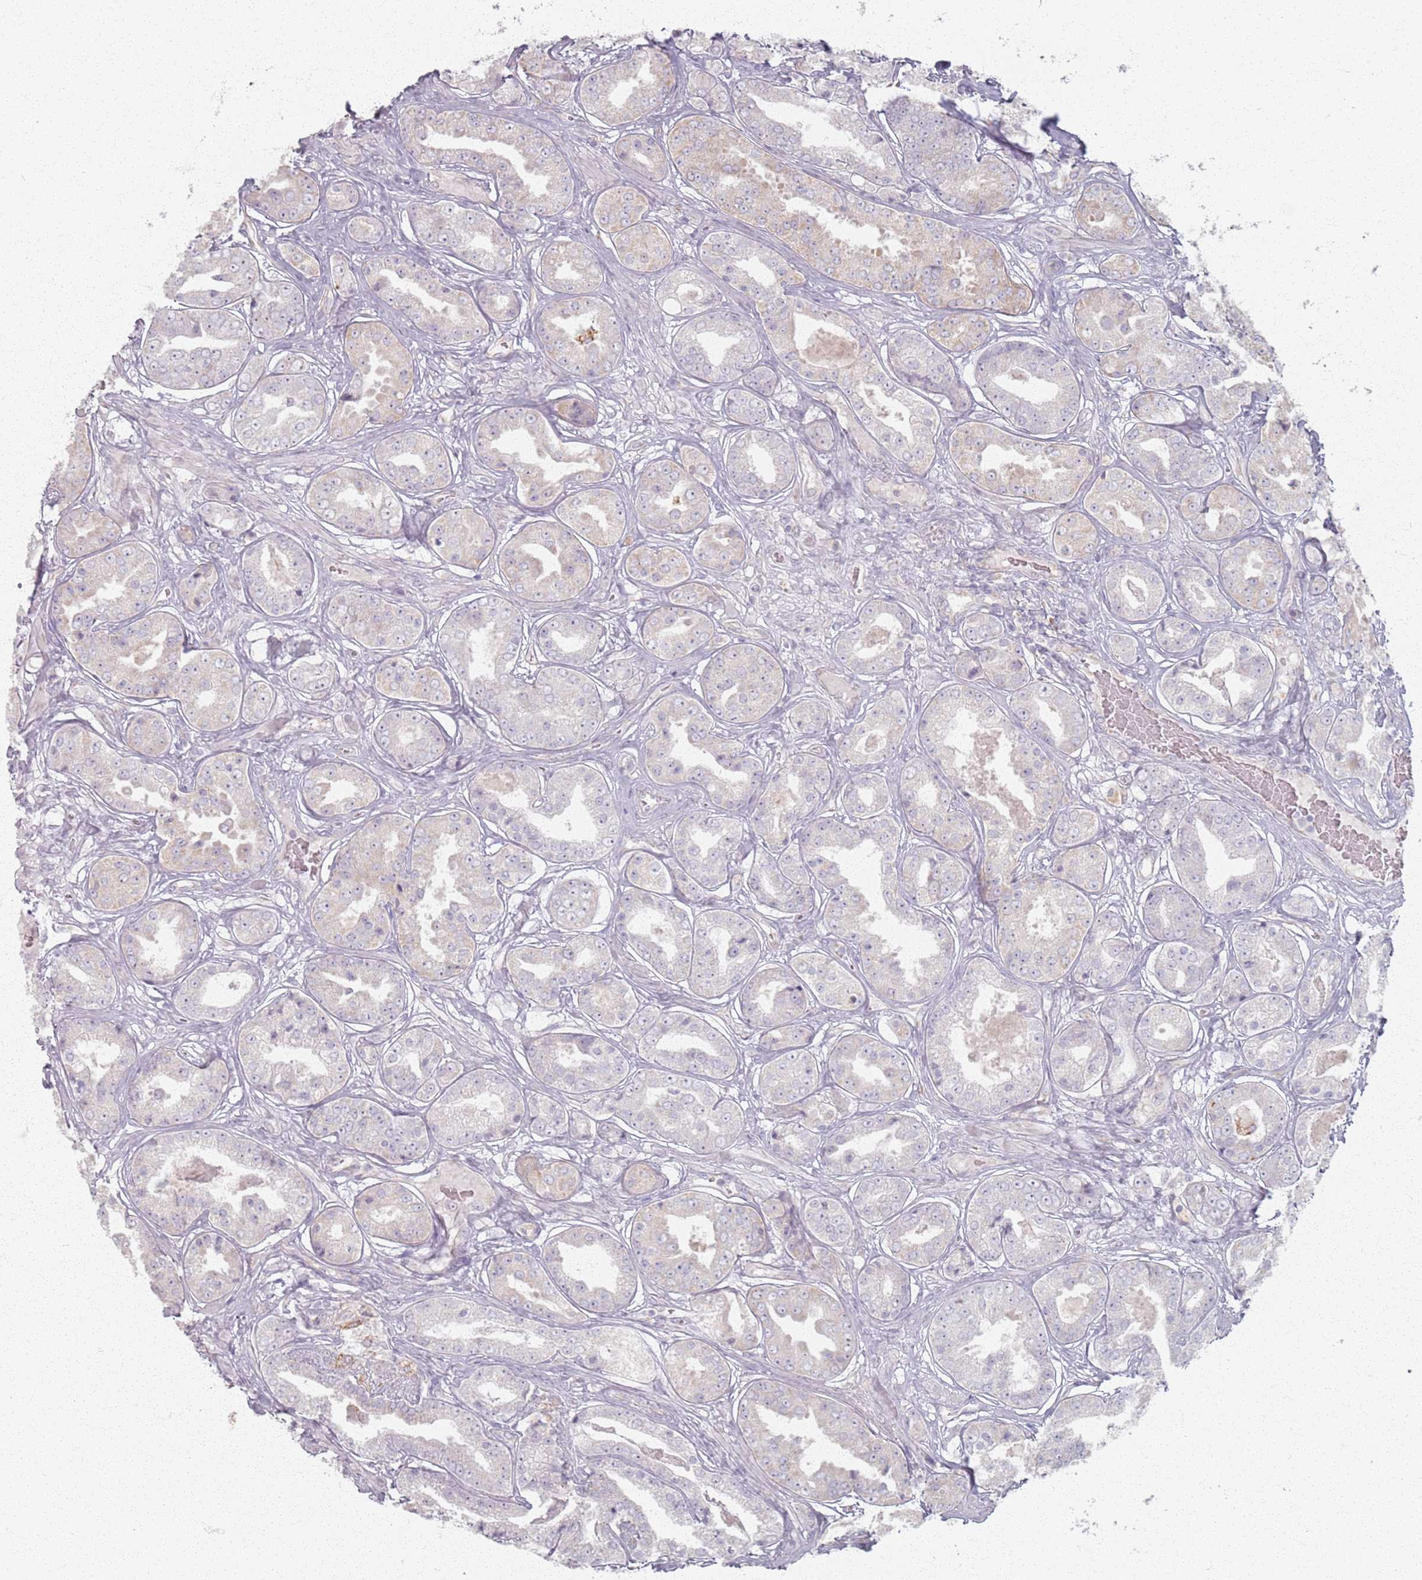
{"staining": {"intensity": "negative", "quantity": "none", "location": "none"}, "tissue": "prostate cancer", "cell_type": "Tumor cells", "image_type": "cancer", "snomed": [{"axis": "morphology", "description": "Adenocarcinoma, High grade"}, {"axis": "topography", "description": "Prostate"}], "caption": "Tumor cells show no significant protein staining in prostate adenocarcinoma (high-grade). (DAB immunohistochemistry (IHC) visualized using brightfield microscopy, high magnification).", "gene": "PKD2L2", "patient": {"sex": "male", "age": 63}}